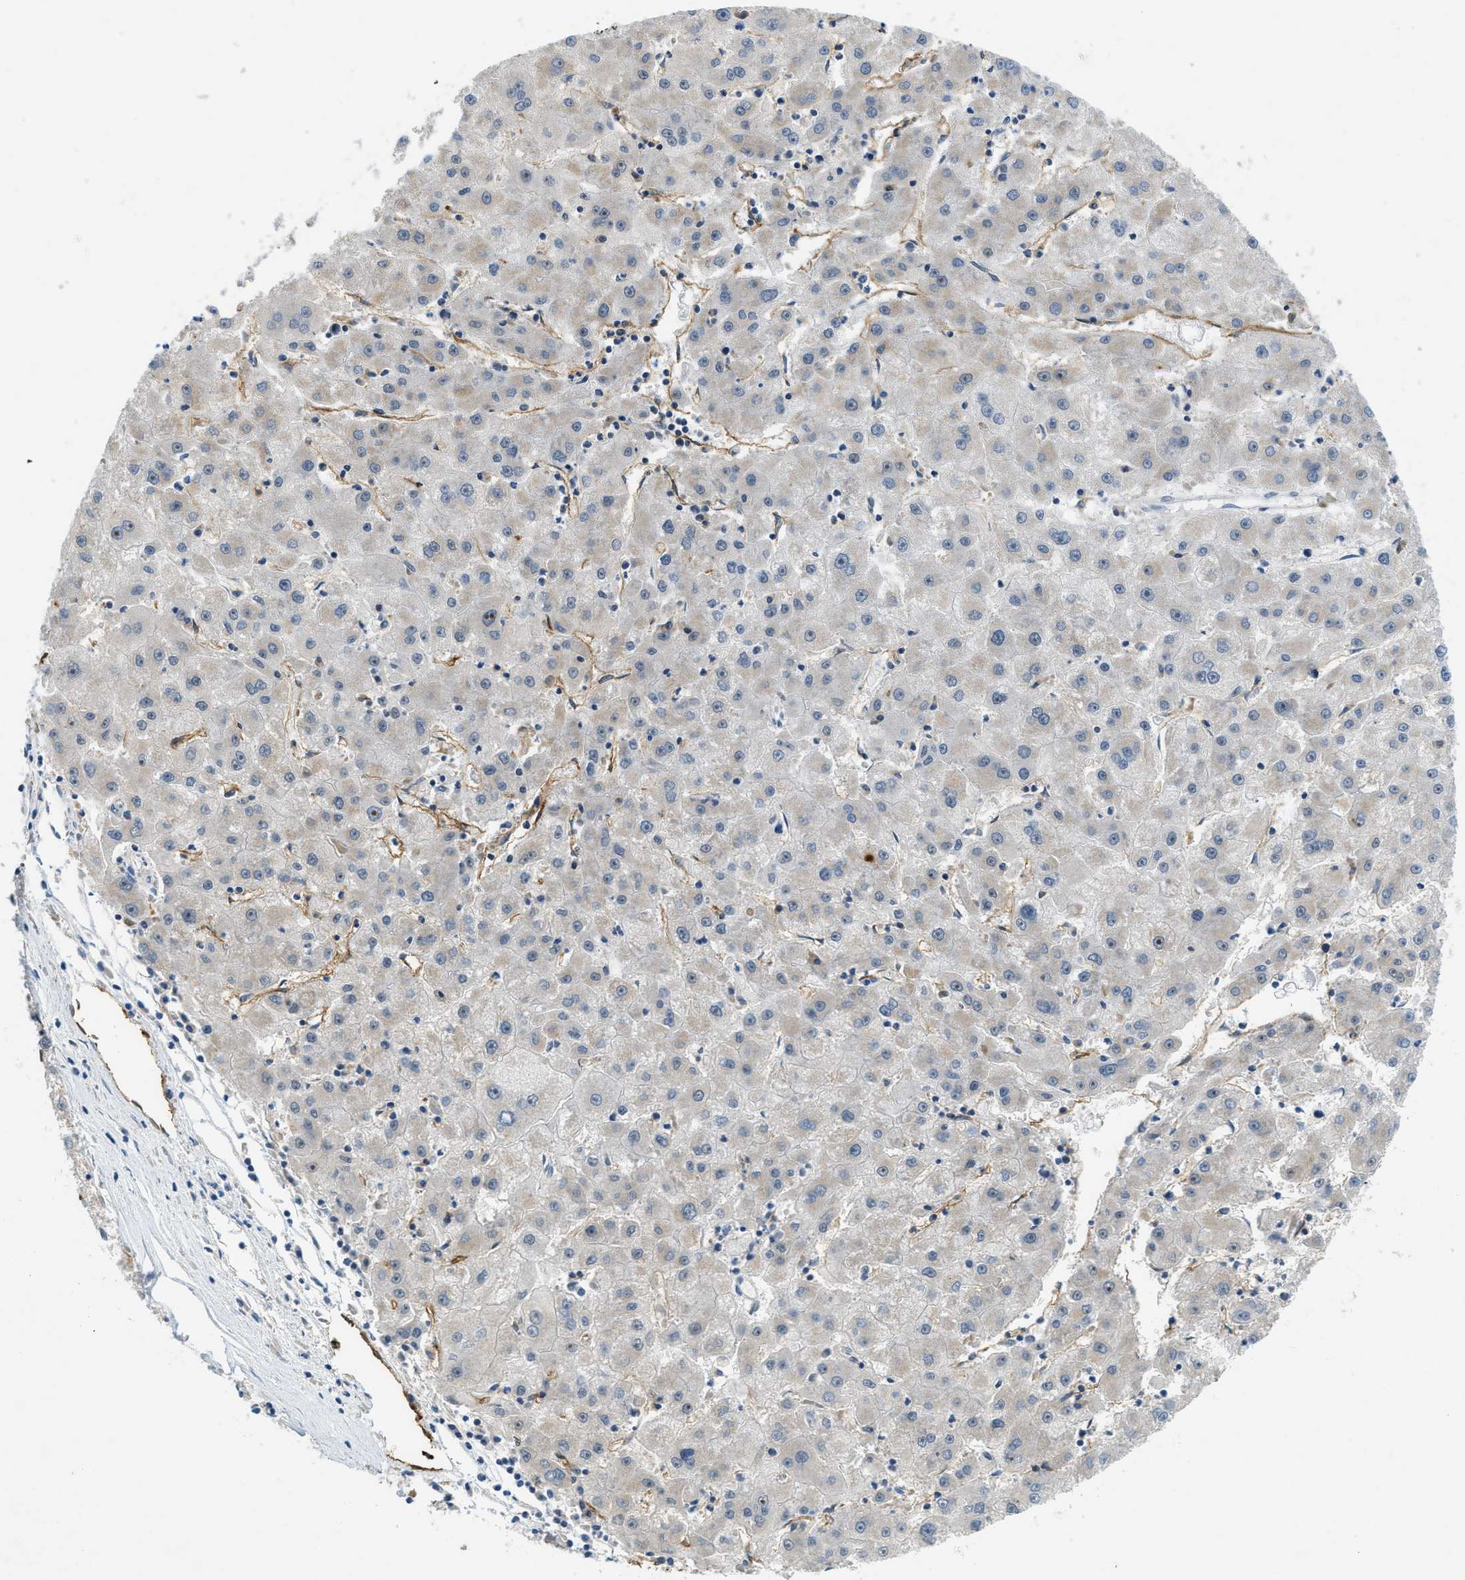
{"staining": {"intensity": "negative", "quantity": "none", "location": "none"}, "tissue": "liver cancer", "cell_type": "Tumor cells", "image_type": "cancer", "snomed": [{"axis": "morphology", "description": "Carcinoma, Hepatocellular, NOS"}, {"axis": "topography", "description": "Liver"}], "caption": "Immunohistochemical staining of human liver cancer displays no significant positivity in tumor cells.", "gene": "SLCO2A1", "patient": {"sex": "male", "age": 72}}